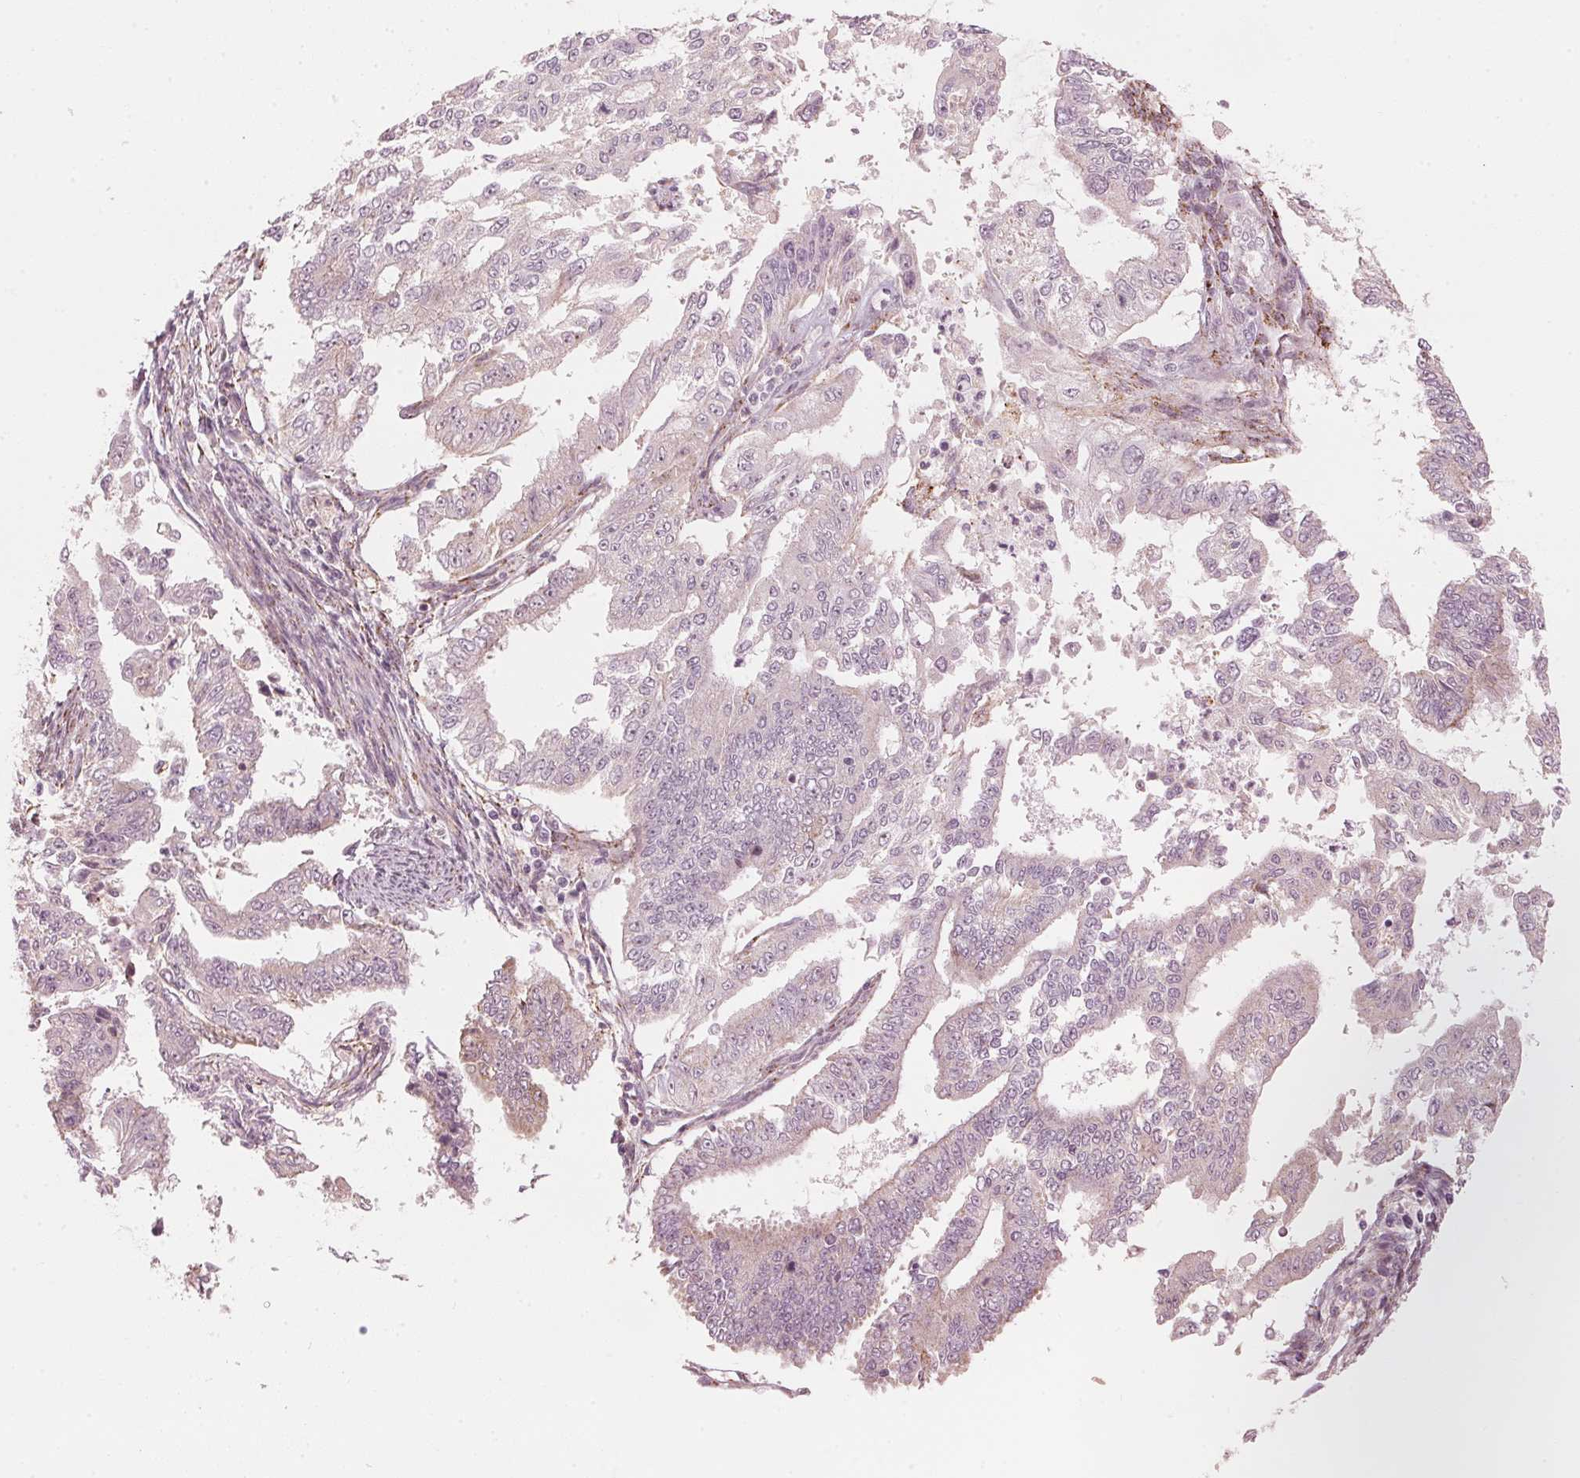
{"staining": {"intensity": "negative", "quantity": "none", "location": "none"}, "tissue": "endometrial cancer", "cell_type": "Tumor cells", "image_type": "cancer", "snomed": [{"axis": "morphology", "description": "Adenocarcinoma, NOS"}, {"axis": "topography", "description": "Uterus"}], "caption": "Immunohistochemical staining of human endometrial adenocarcinoma displays no significant staining in tumor cells.", "gene": "TMED6", "patient": {"sex": "female", "age": 59}}